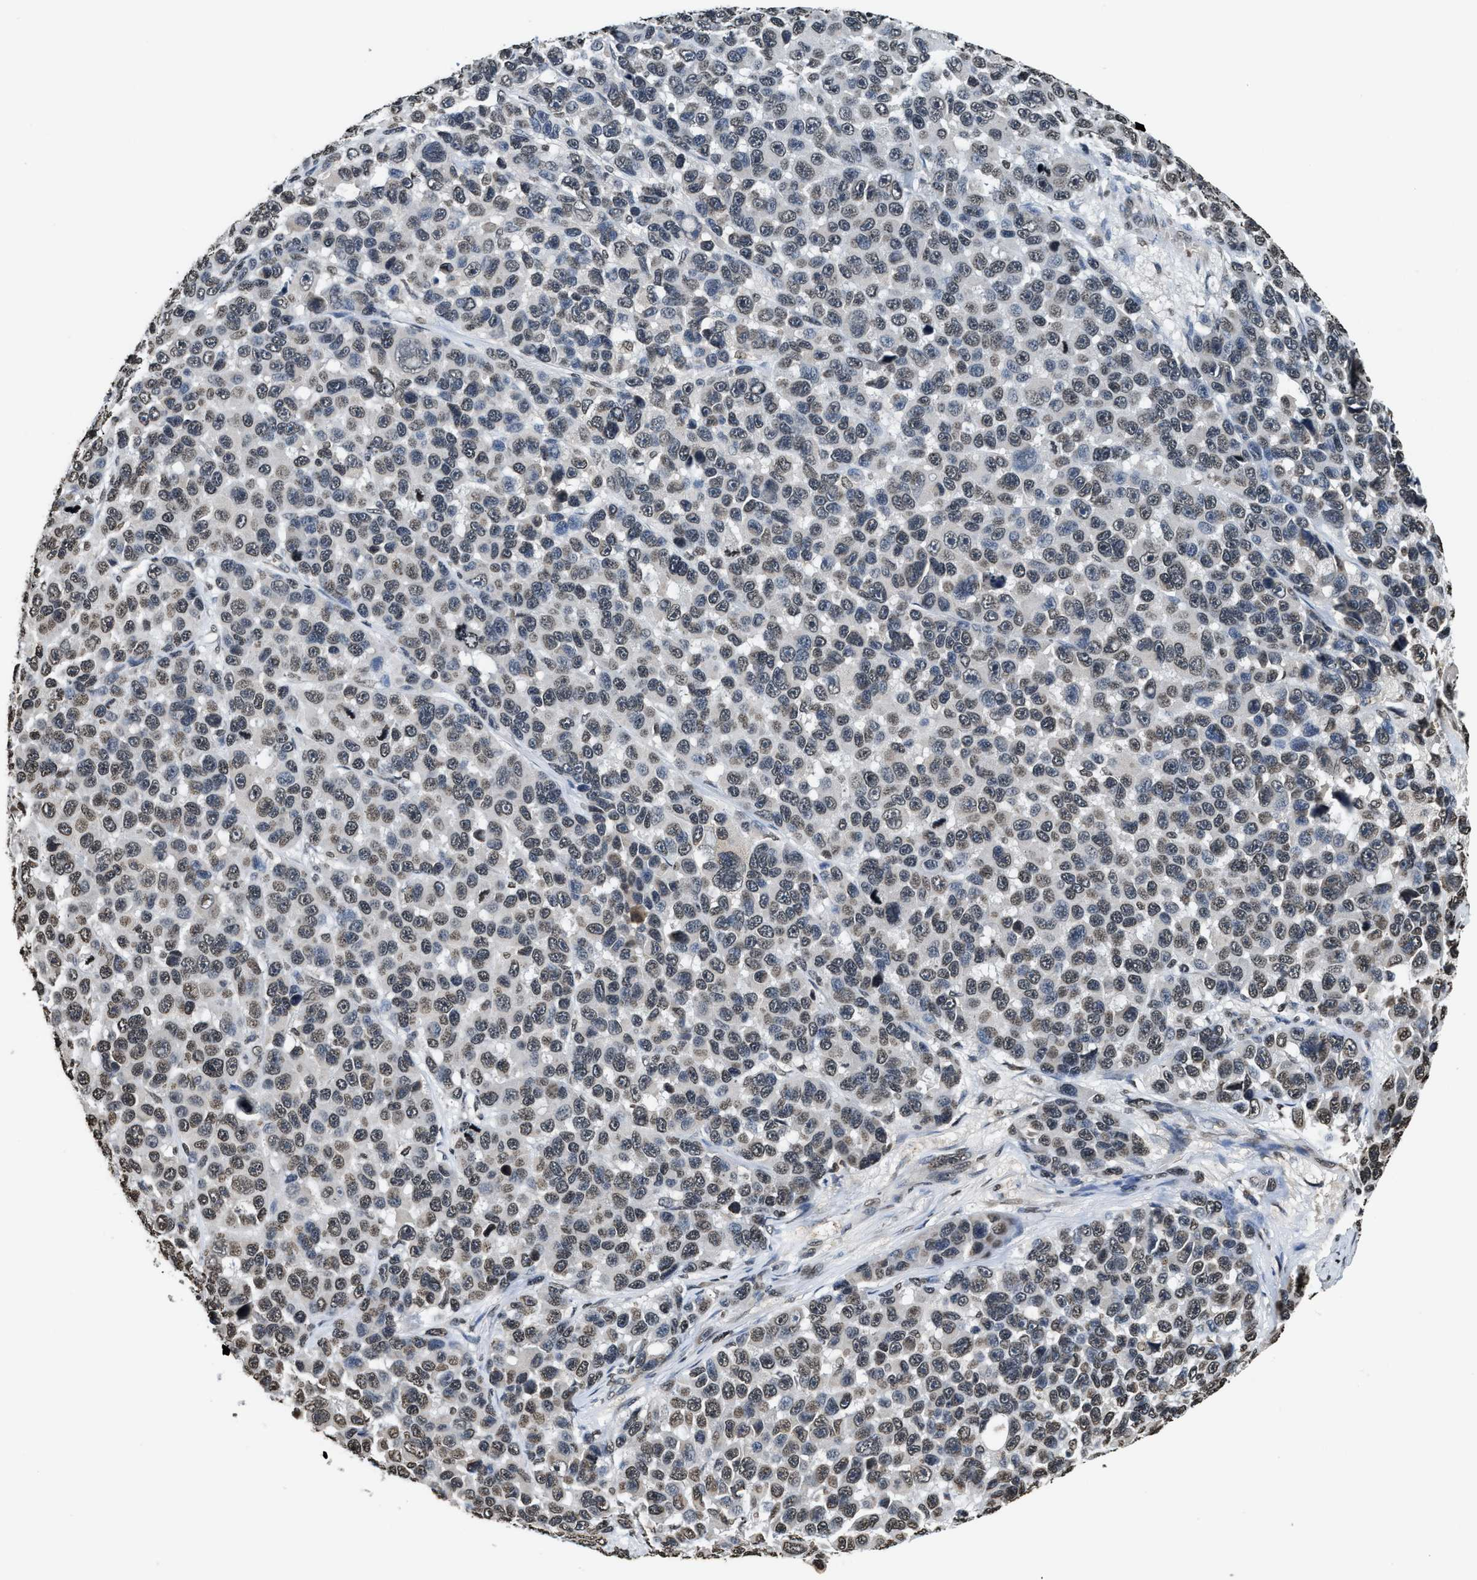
{"staining": {"intensity": "weak", "quantity": "25%-75%", "location": "nuclear"}, "tissue": "melanoma", "cell_type": "Tumor cells", "image_type": "cancer", "snomed": [{"axis": "morphology", "description": "Malignant melanoma, NOS"}, {"axis": "topography", "description": "Skin"}], "caption": "Immunohistochemical staining of melanoma shows weak nuclear protein staining in approximately 25%-75% of tumor cells.", "gene": "DNASE1L3", "patient": {"sex": "male", "age": 53}}